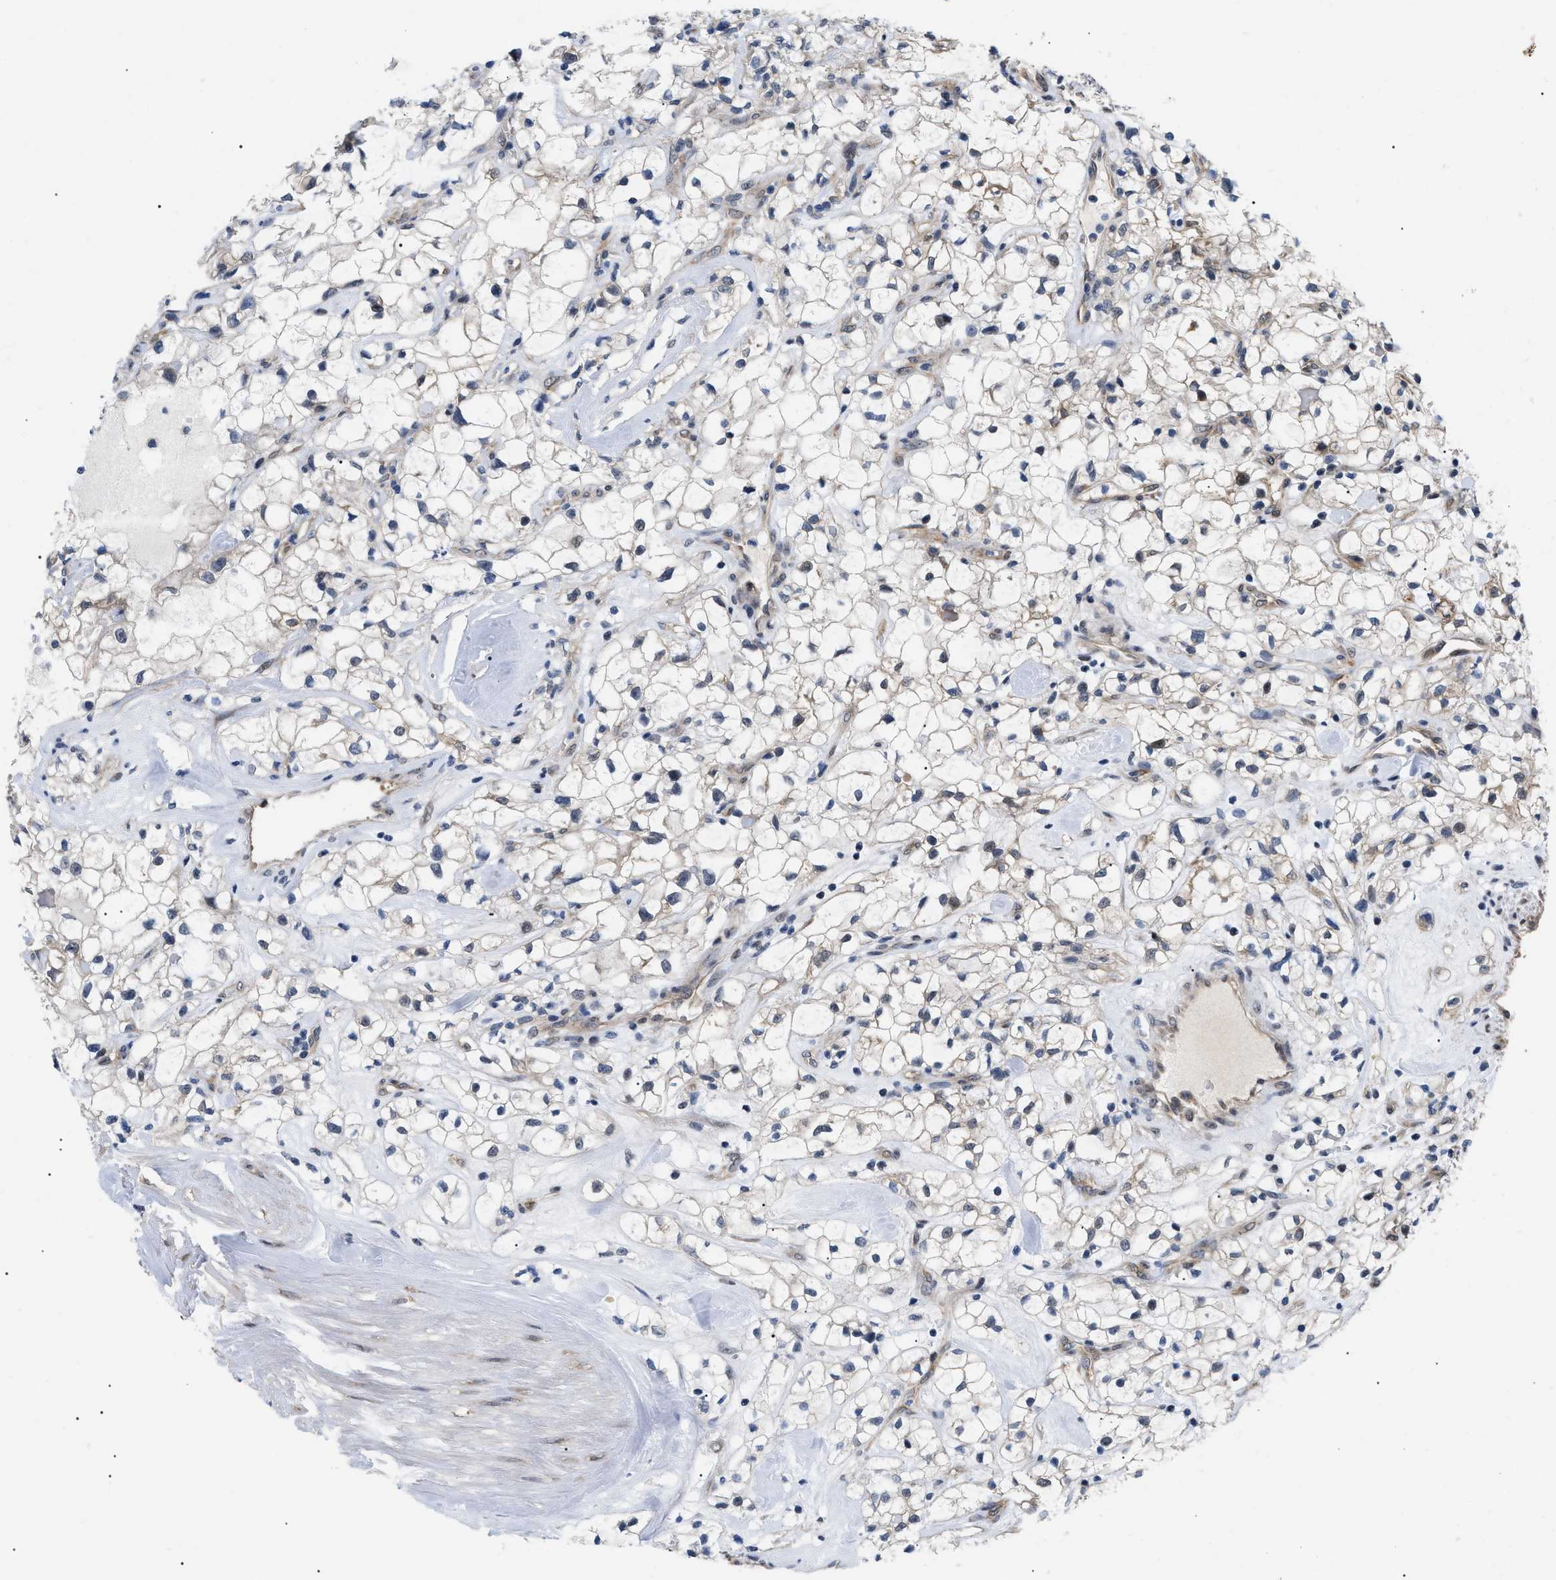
{"staining": {"intensity": "weak", "quantity": "<25%", "location": "cytoplasmic/membranous,nuclear"}, "tissue": "renal cancer", "cell_type": "Tumor cells", "image_type": "cancer", "snomed": [{"axis": "morphology", "description": "Adenocarcinoma, NOS"}, {"axis": "topography", "description": "Kidney"}], "caption": "This is a histopathology image of immunohistochemistry (IHC) staining of renal cancer, which shows no expression in tumor cells. Brightfield microscopy of immunohistochemistry stained with DAB (3,3'-diaminobenzidine) (brown) and hematoxylin (blue), captured at high magnification.", "gene": "GARRE1", "patient": {"sex": "female", "age": 60}}